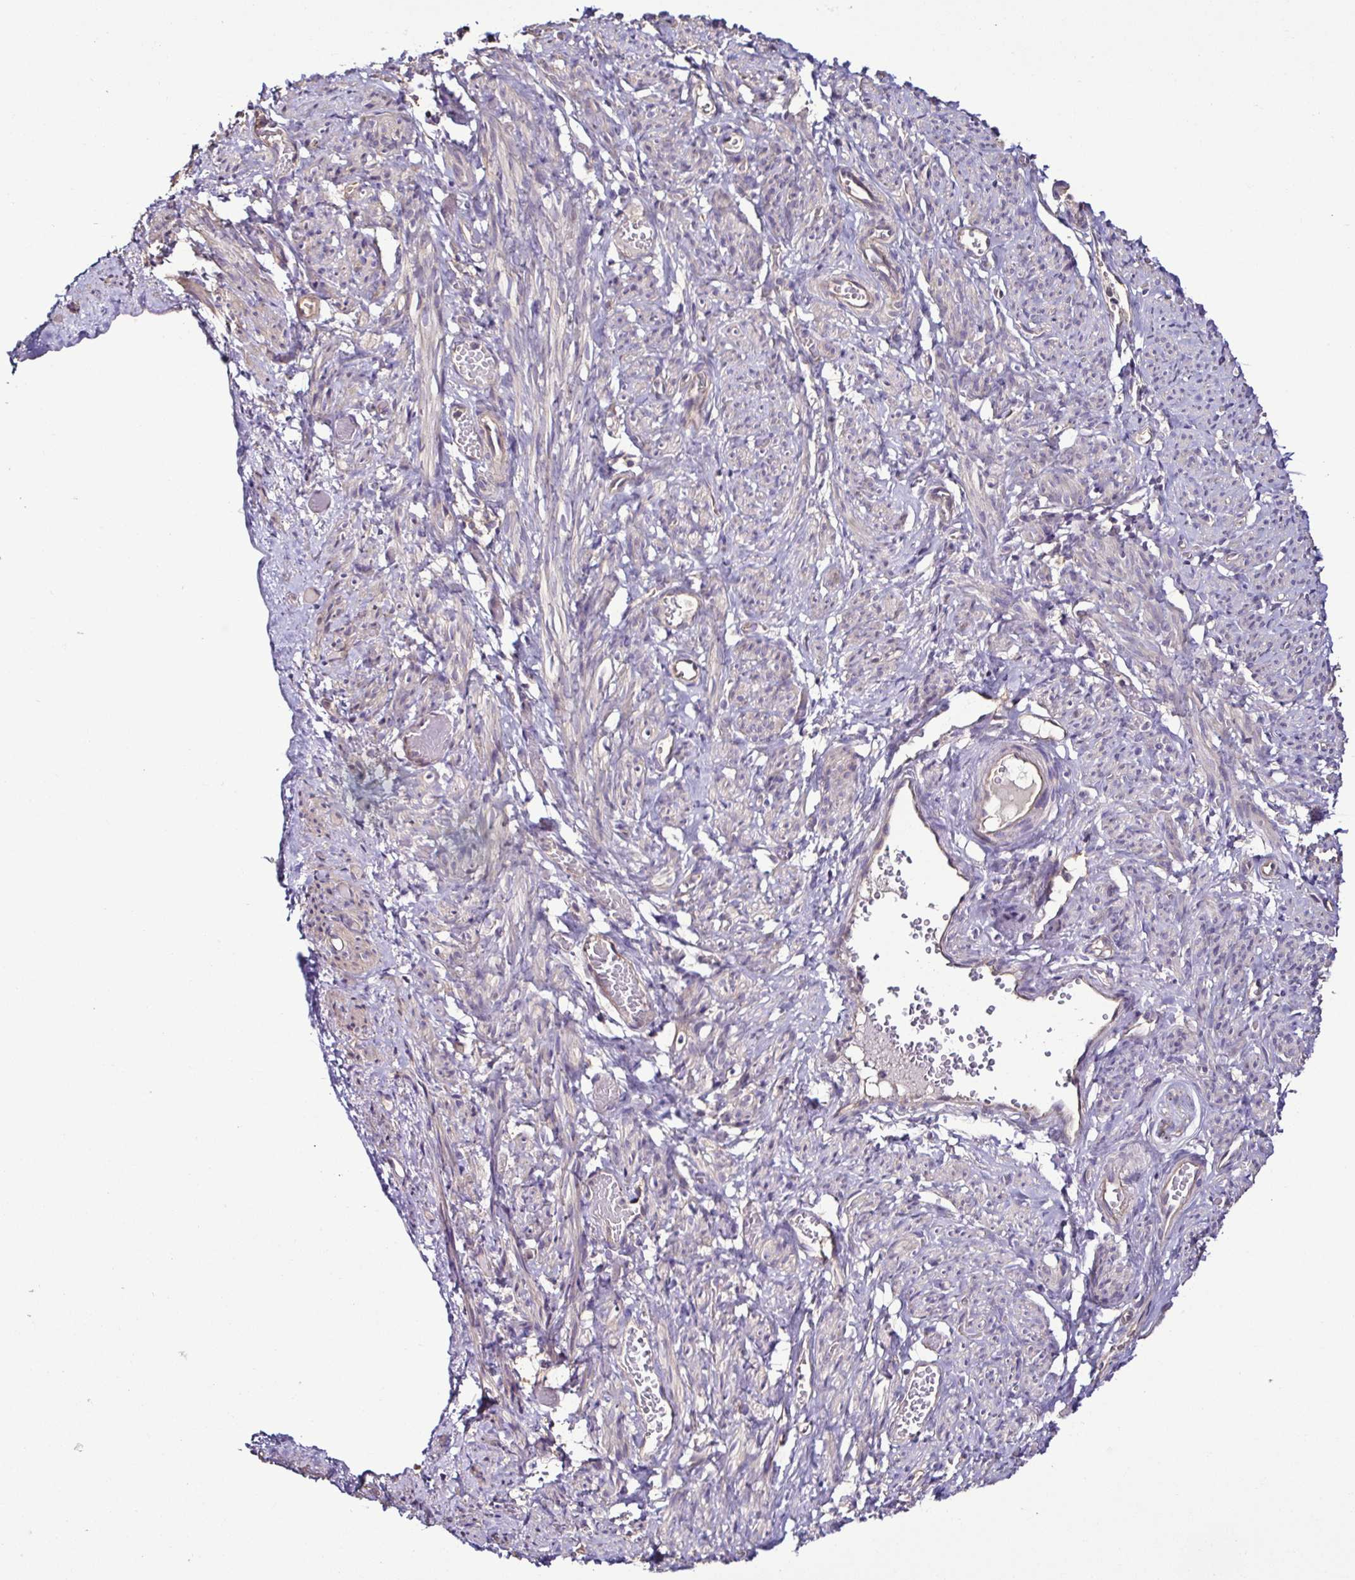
{"staining": {"intensity": "negative", "quantity": "none", "location": "none"}, "tissue": "smooth muscle", "cell_type": "Smooth muscle cells", "image_type": "normal", "snomed": [{"axis": "morphology", "description": "Normal tissue, NOS"}, {"axis": "topography", "description": "Smooth muscle"}], "caption": "IHC of unremarkable smooth muscle shows no staining in smooth muscle cells. Nuclei are stained in blue.", "gene": "LMOD2", "patient": {"sex": "female", "age": 65}}